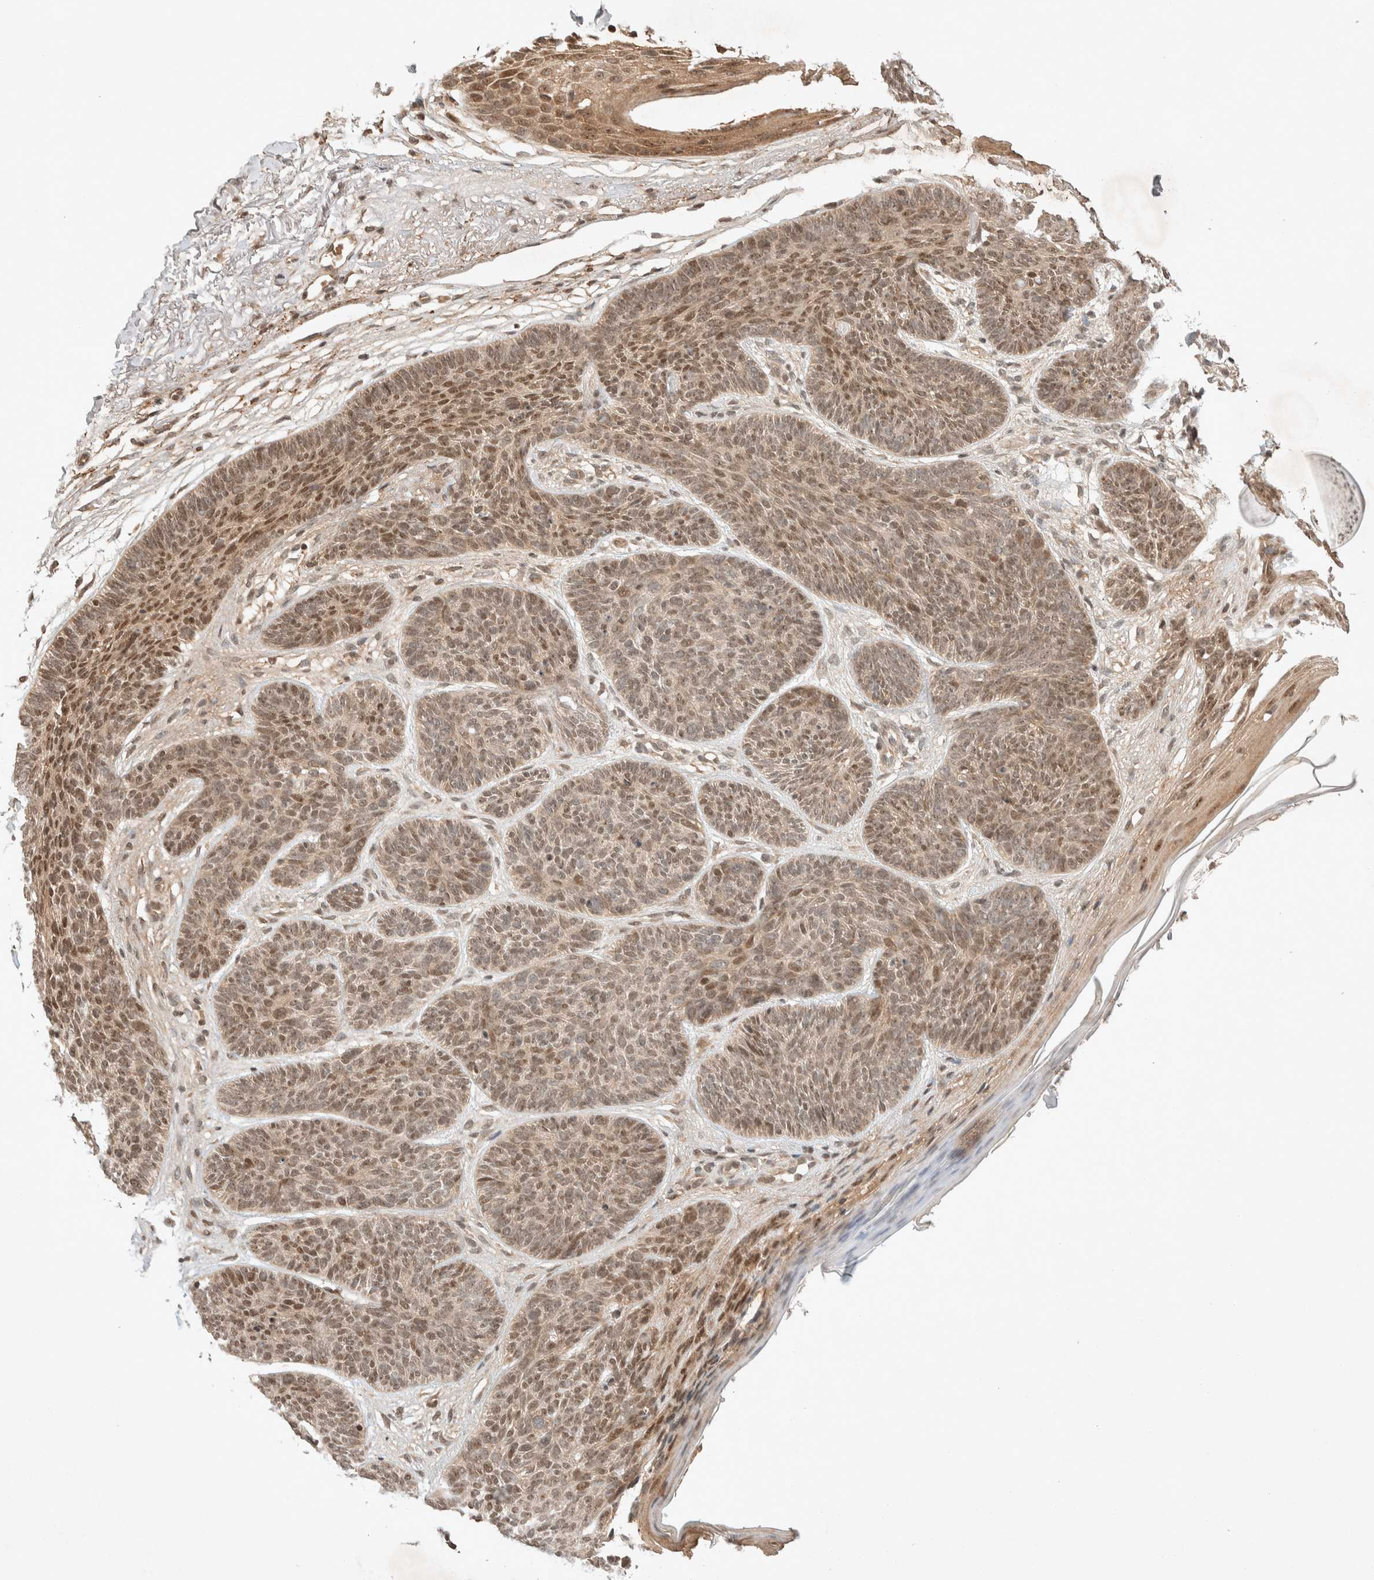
{"staining": {"intensity": "weak", "quantity": ">75%", "location": "nuclear"}, "tissue": "skin cancer", "cell_type": "Tumor cells", "image_type": "cancer", "snomed": [{"axis": "morphology", "description": "Basal cell carcinoma"}, {"axis": "topography", "description": "Skin"}], "caption": "IHC (DAB) staining of basal cell carcinoma (skin) shows weak nuclear protein positivity in about >75% of tumor cells.", "gene": "THRA", "patient": {"sex": "female", "age": 70}}